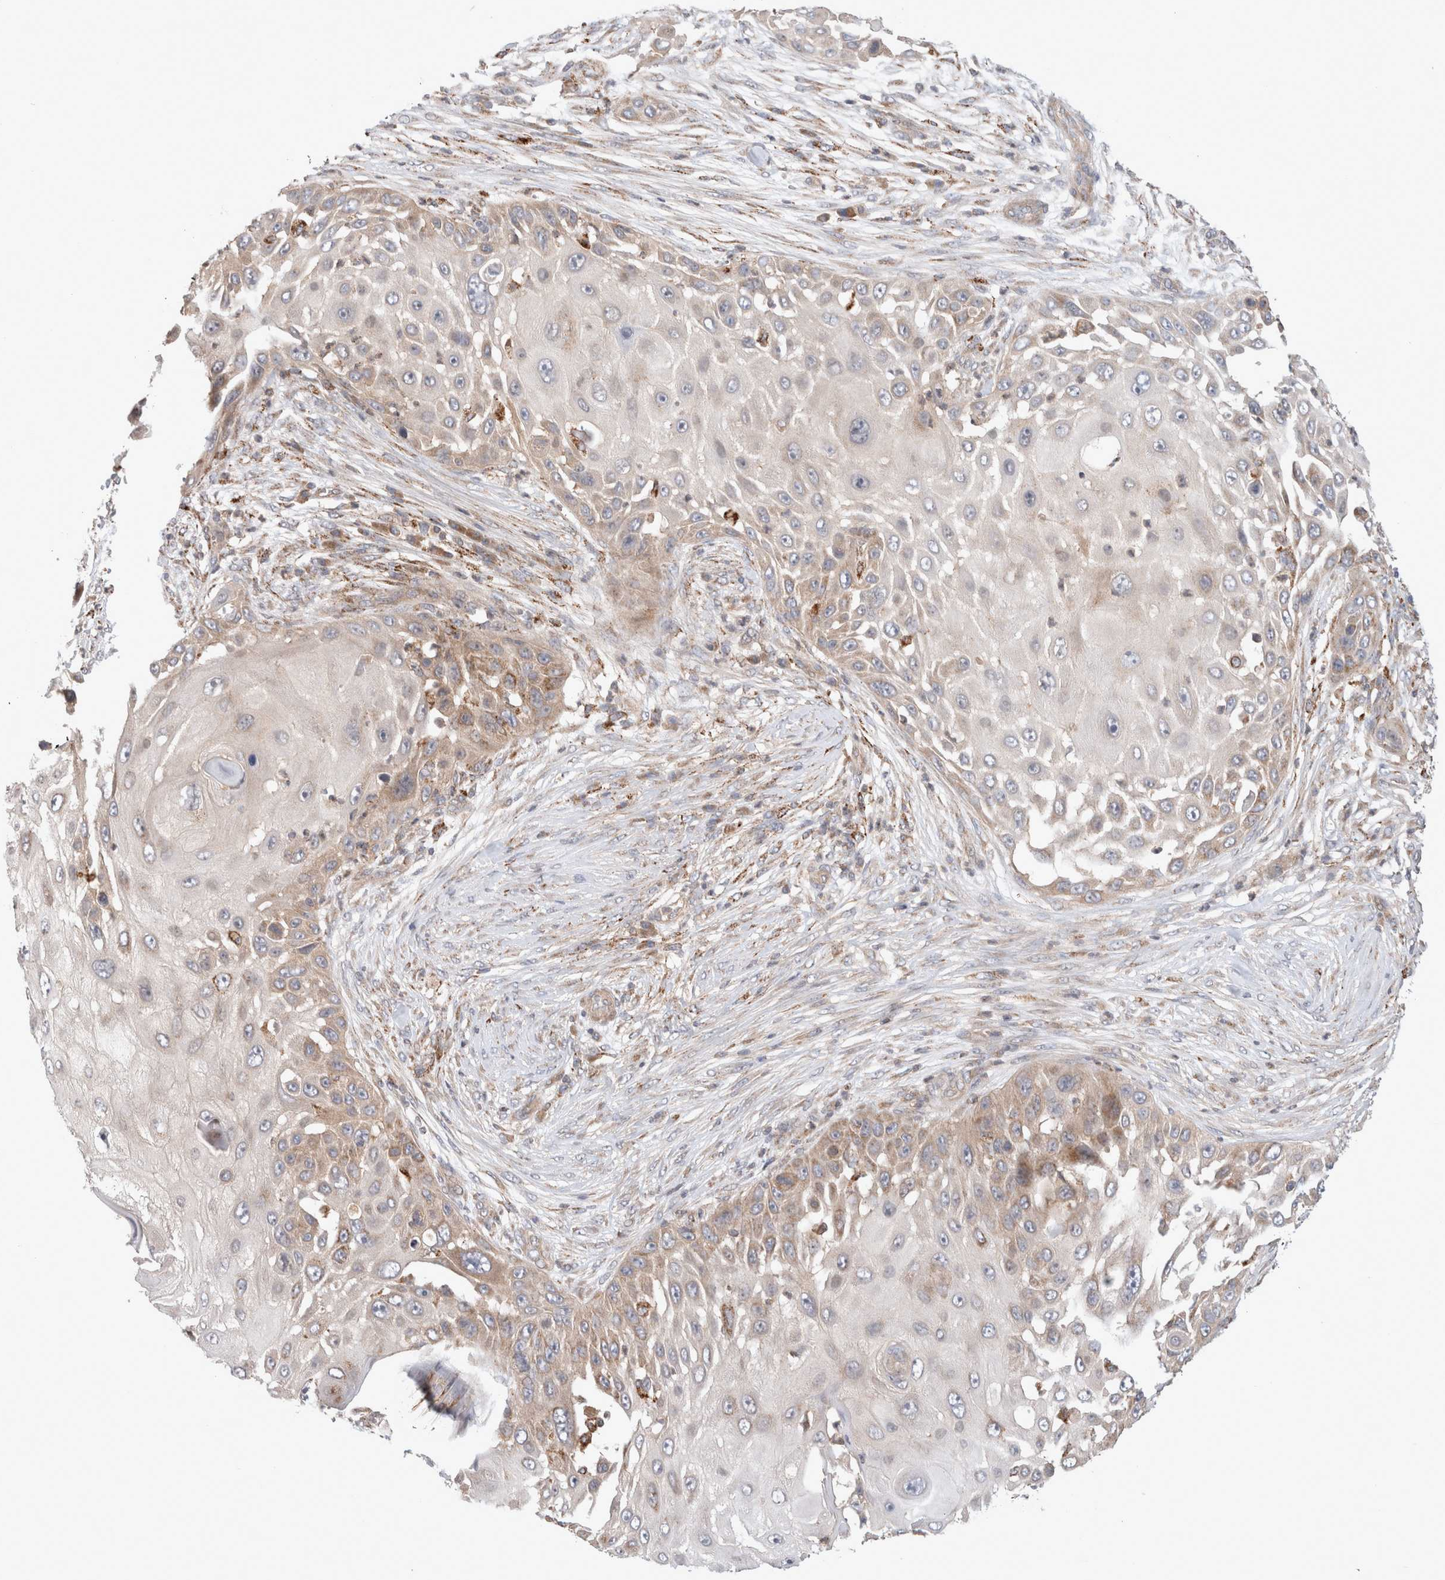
{"staining": {"intensity": "weak", "quantity": "<25%", "location": "cytoplasmic/membranous"}, "tissue": "skin cancer", "cell_type": "Tumor cells", "image_type": "cancer", "snomed": [{"axis": "morphology", "description": "Squamous cell carcinoma, NOS"}, {"axis": "topography", "description": "Skin"}], "caption": "The image reveals no staining of tumor cells in skin squamous cell carcinoma.", "gene": "HROB", "patient": {"sex": "female", "age": 44}}